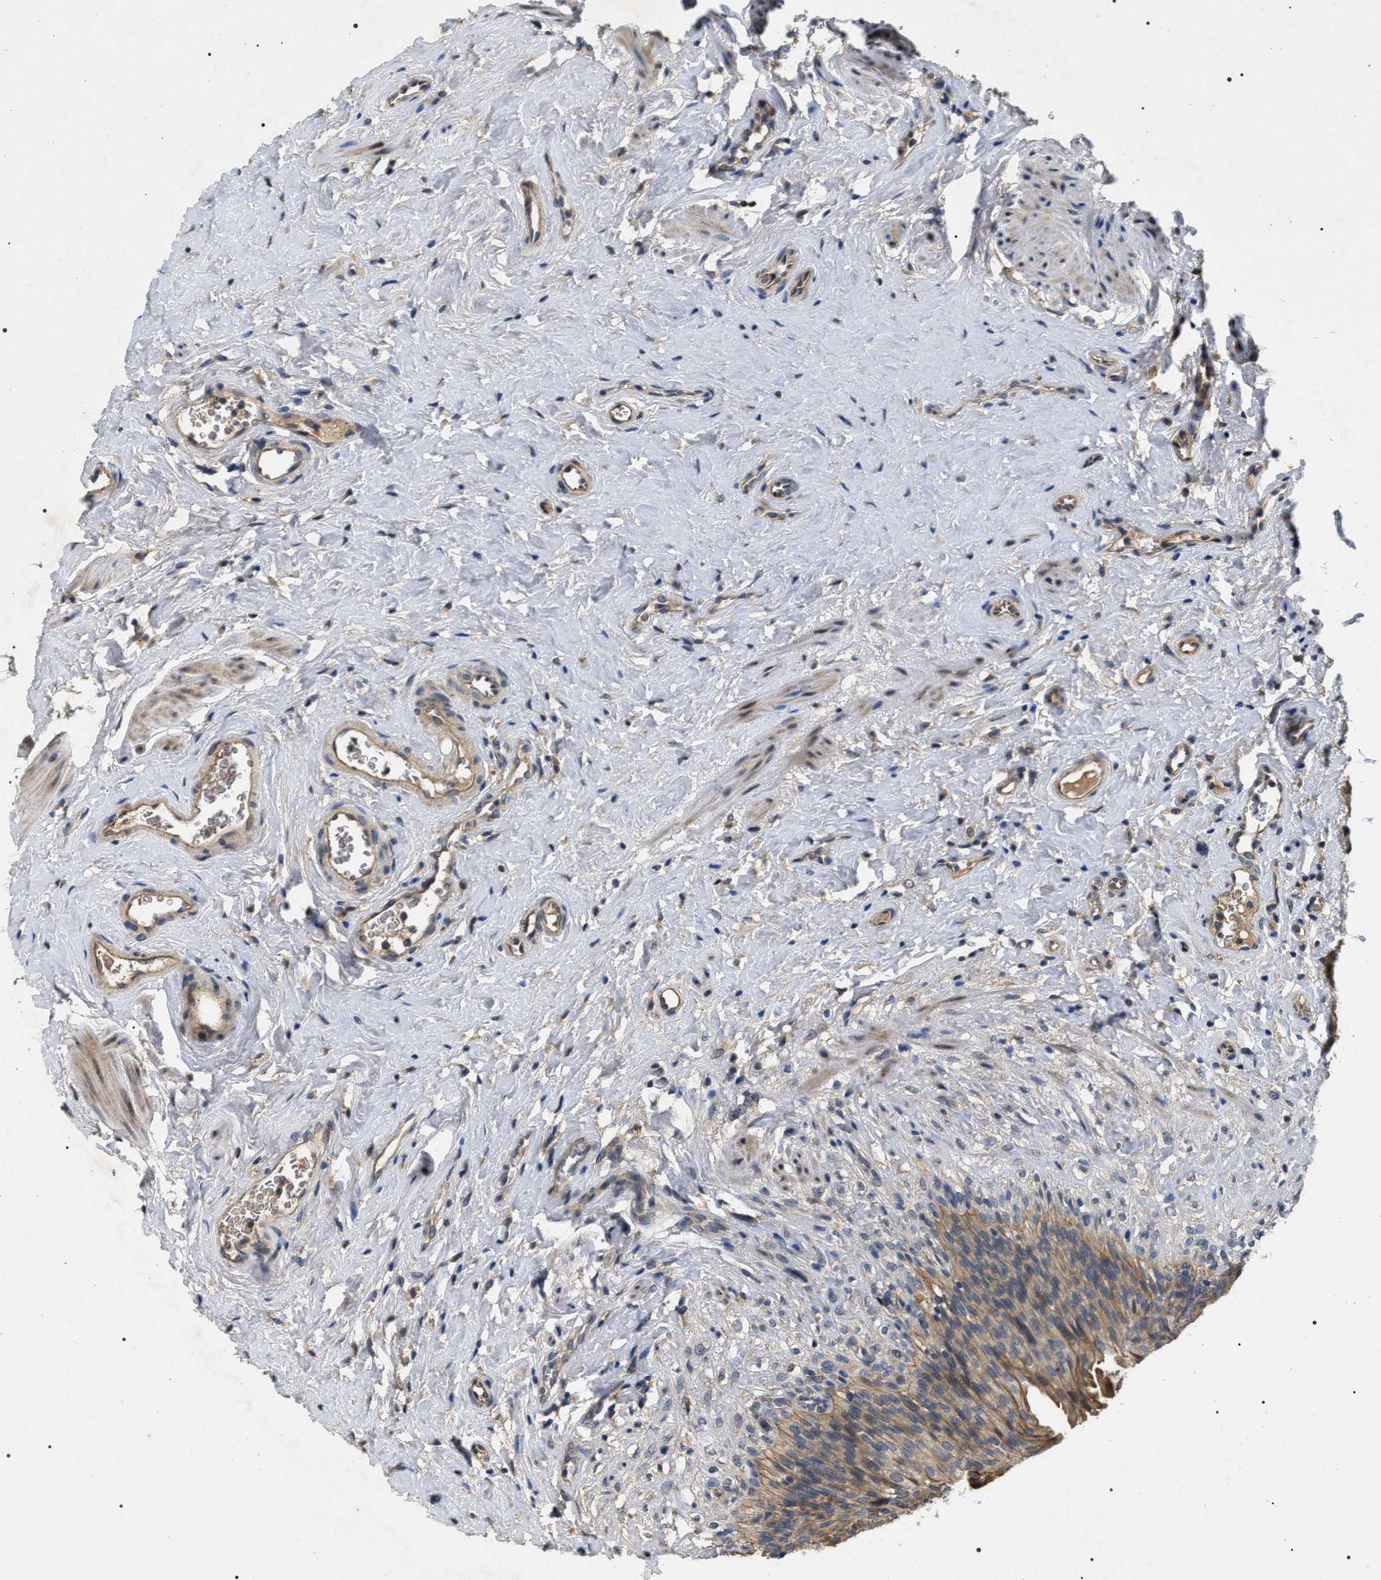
{"staining": {"intensity": "moderate", "quantity": ">75%", "location": "cytoplasmic/membranous"}, "tissue": "urinary bladder", "cell_type": "Urothelial cells", "image_type": "normal", "snomed": [{"axis": "morphology", "description": "Normal tissue, NOS"}, {"axis": "topography", "description": "Urinary bladder"}], "caption": "Immunohistochemical staining of unremarkable human urinary bladder reveals >75% levels of moderate cytoplasmic/membranous protein expression in approximately >75% of urothelial cells.", "gene": "IFT81", "patient": {"sex": "female", "age": 79}}